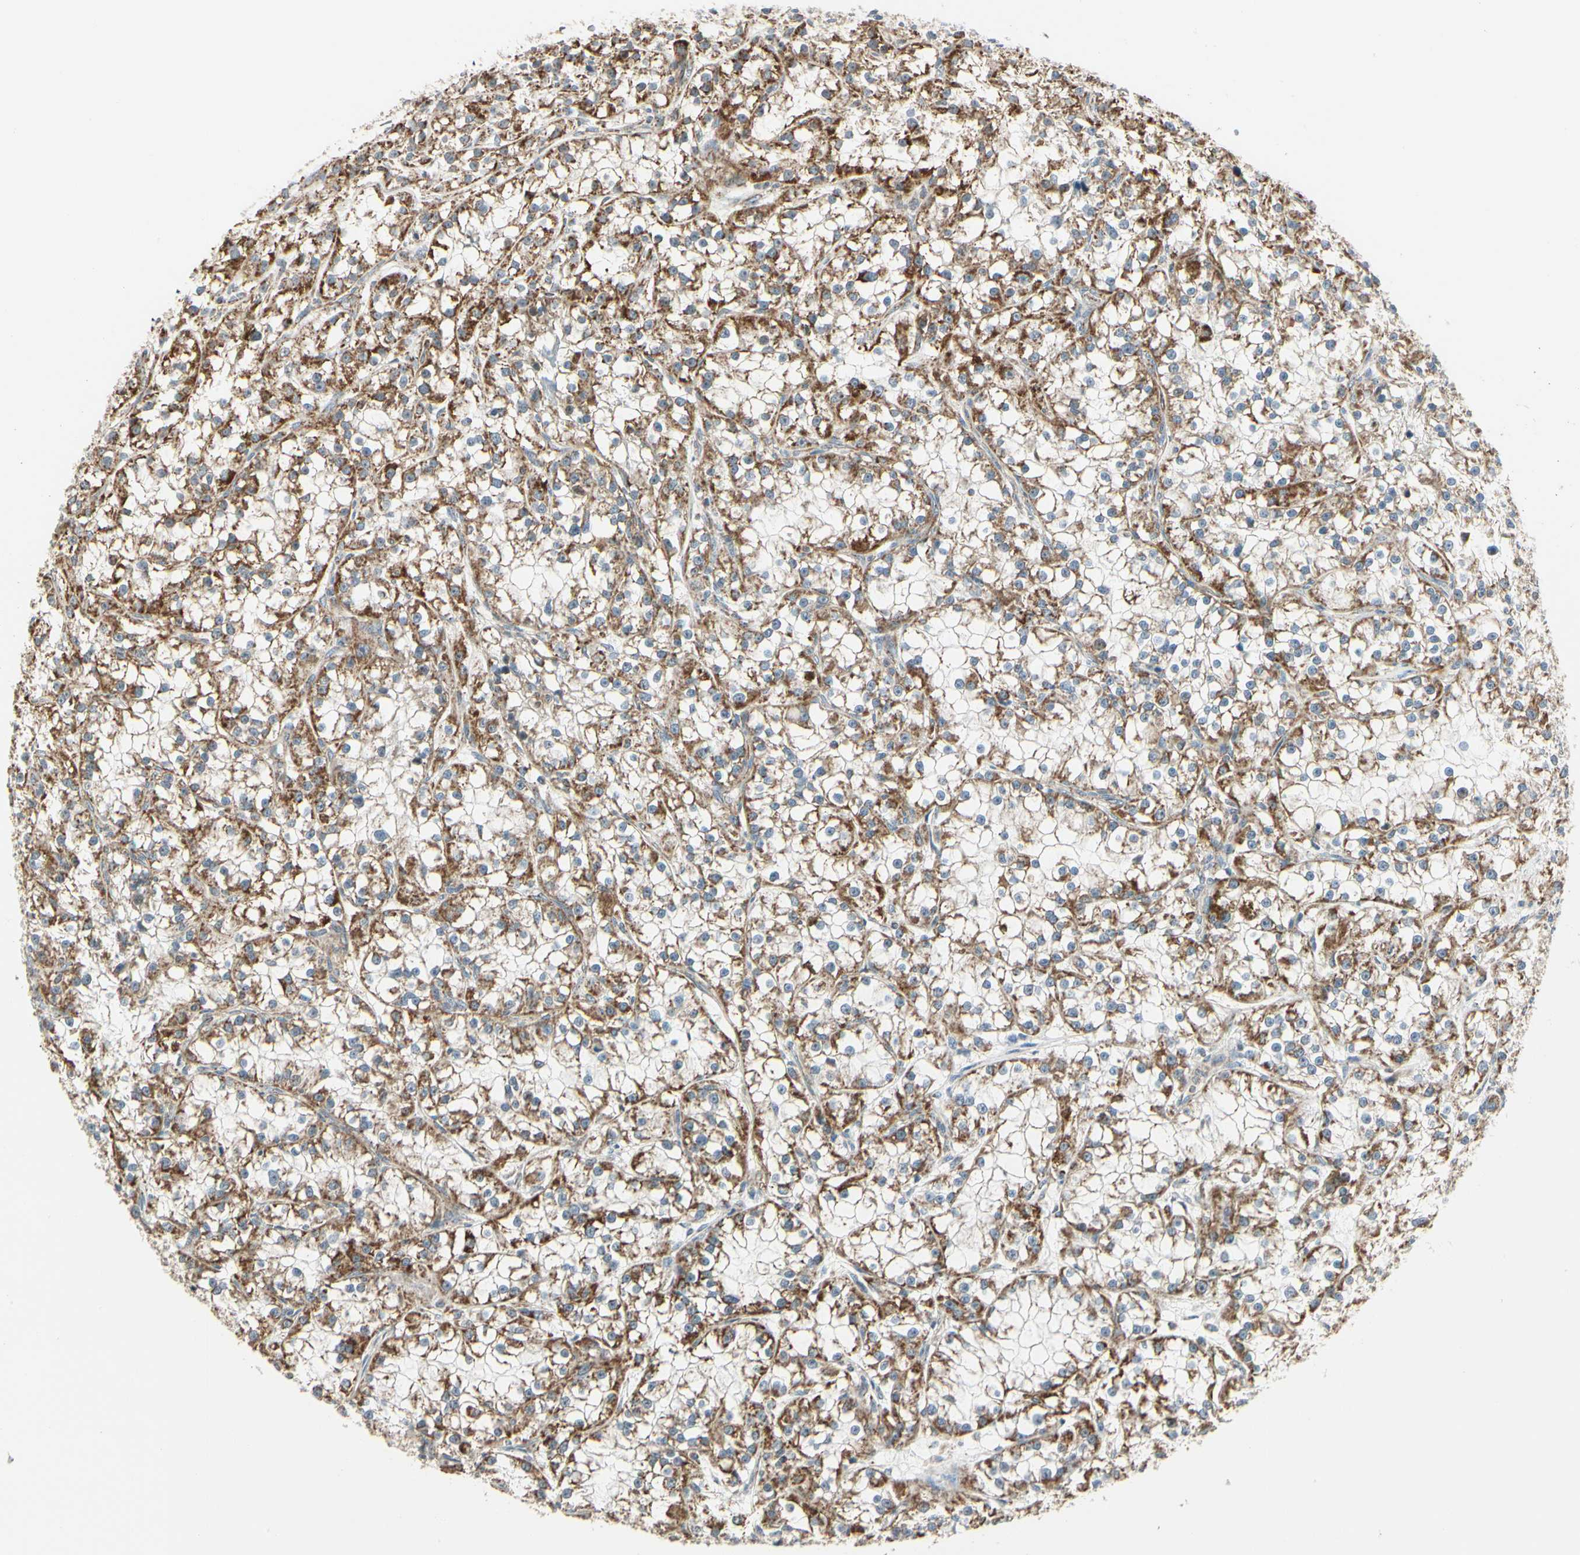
{"staining": {"intensity": "moderate", "quantity": ">75%", "location": "cytoplasmic/membranous"}, "tissue": "renal cancer", "cell_type": "Tumor cells", "image_type": "cancer", "snomed": [{"axis": "morphology", "description": "Adenocarcinoma, NOS"}, {"axis": "topography", "description": "Kidney"}], "caption": "Approximately >75% of tumor cells in adenocarcinoma (renal) show moderate cytoplasmic/membranous protein expression as visualized by brown immunohistochemical staining.", "gene": "ANKS6", "patient": {"sex": "female", "age": 52}}